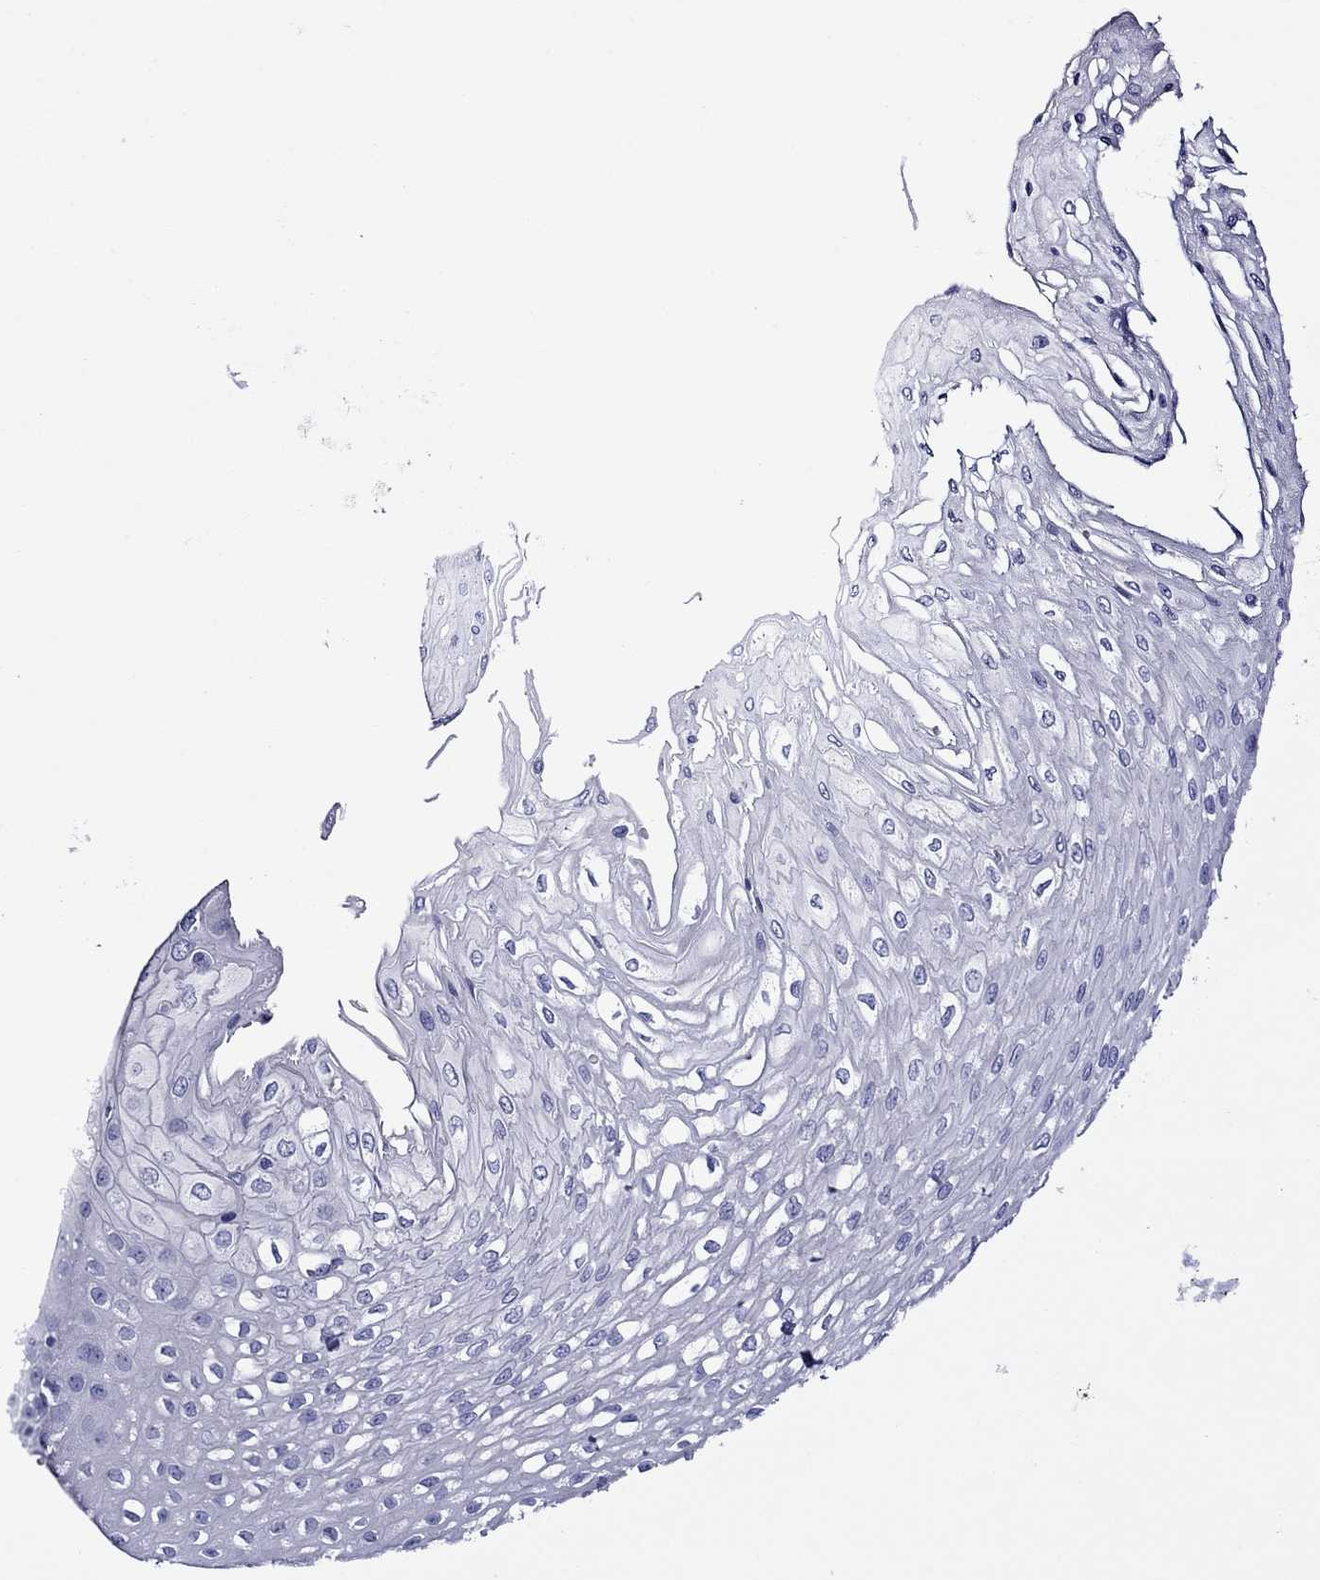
{"staining": {"intensity": "negative", "quantity": "none", "location": "none"}, "tissue": "esophagus", "cell_type": "Squamous epithelial cells", "image_type": "normal", "snomed": [{"axis": "morphology", "description": "Normal tissue, NOS"}, {"axis": "topography", "description": "Esophagus"}], "caption": "An immunohistochemistry micrograph of benign esophagus is shown. There is no staining in squamous epithelial cells of esophagus. (DAB immunohistochemistry (IHC) with hematoxylin counter stain).", "gene": "GIP", "patient": {"sex": "female", "age": 62}}